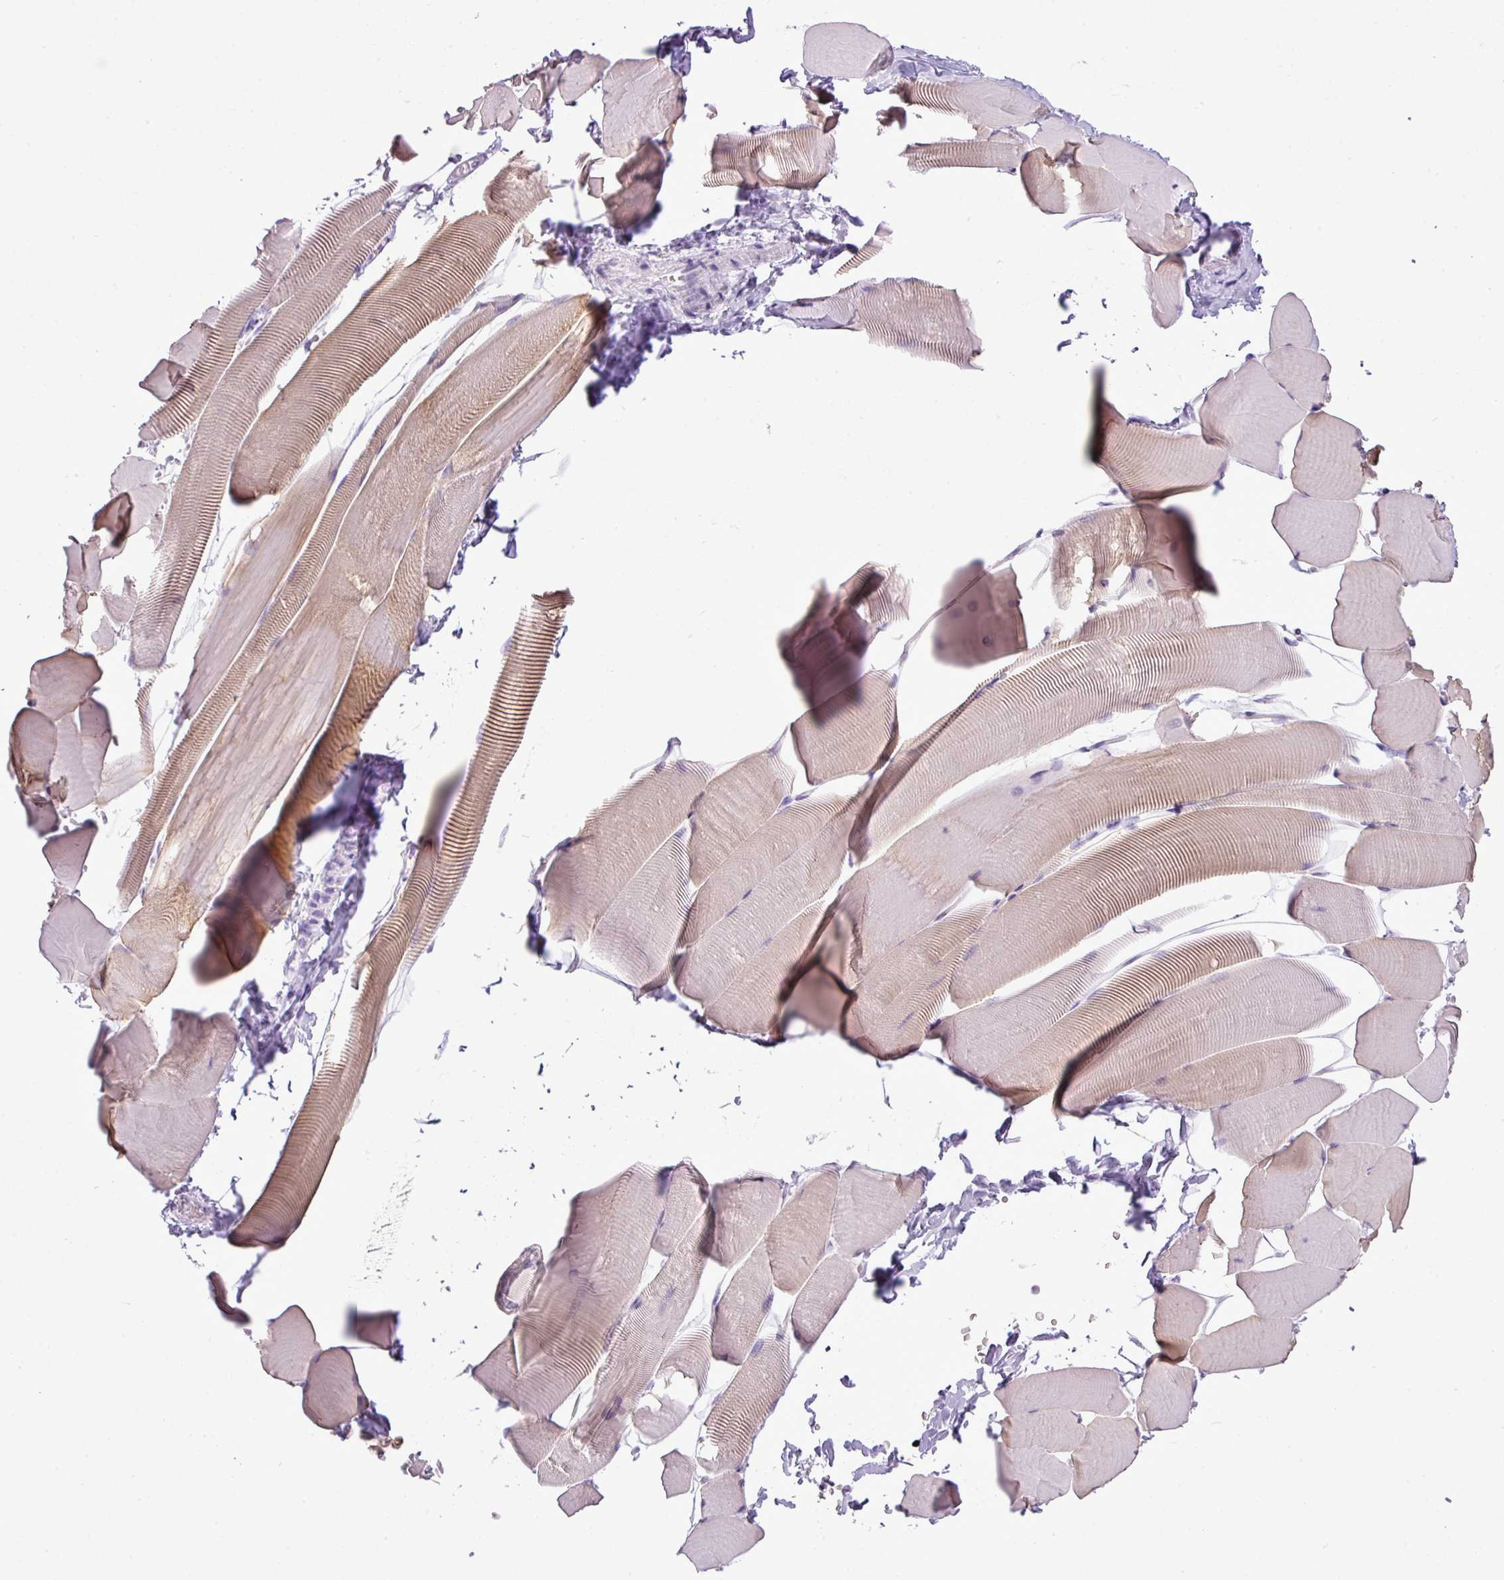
{"staining": {"intensity": "weak", "quantity": "25%-75%", "location": "cytoplasmic/membranous"}, "tissue": "skeletal muscle", "cell_type": "Myocytes", "image_type": "normal", "snomed": [{"axis": "morphology", "description": "Normal tissue, NOS"}, {"axis": "topography", "description": "Skeletal muscle"}], "caption": "The photomicrograph shows staining of normal skeletal muscle, revealing weak cytoplasmic/membranous protein positivity (brown color) within myocytes.", "gene": "FAM43A", "patient": {"sex": "male", "age": 25}}